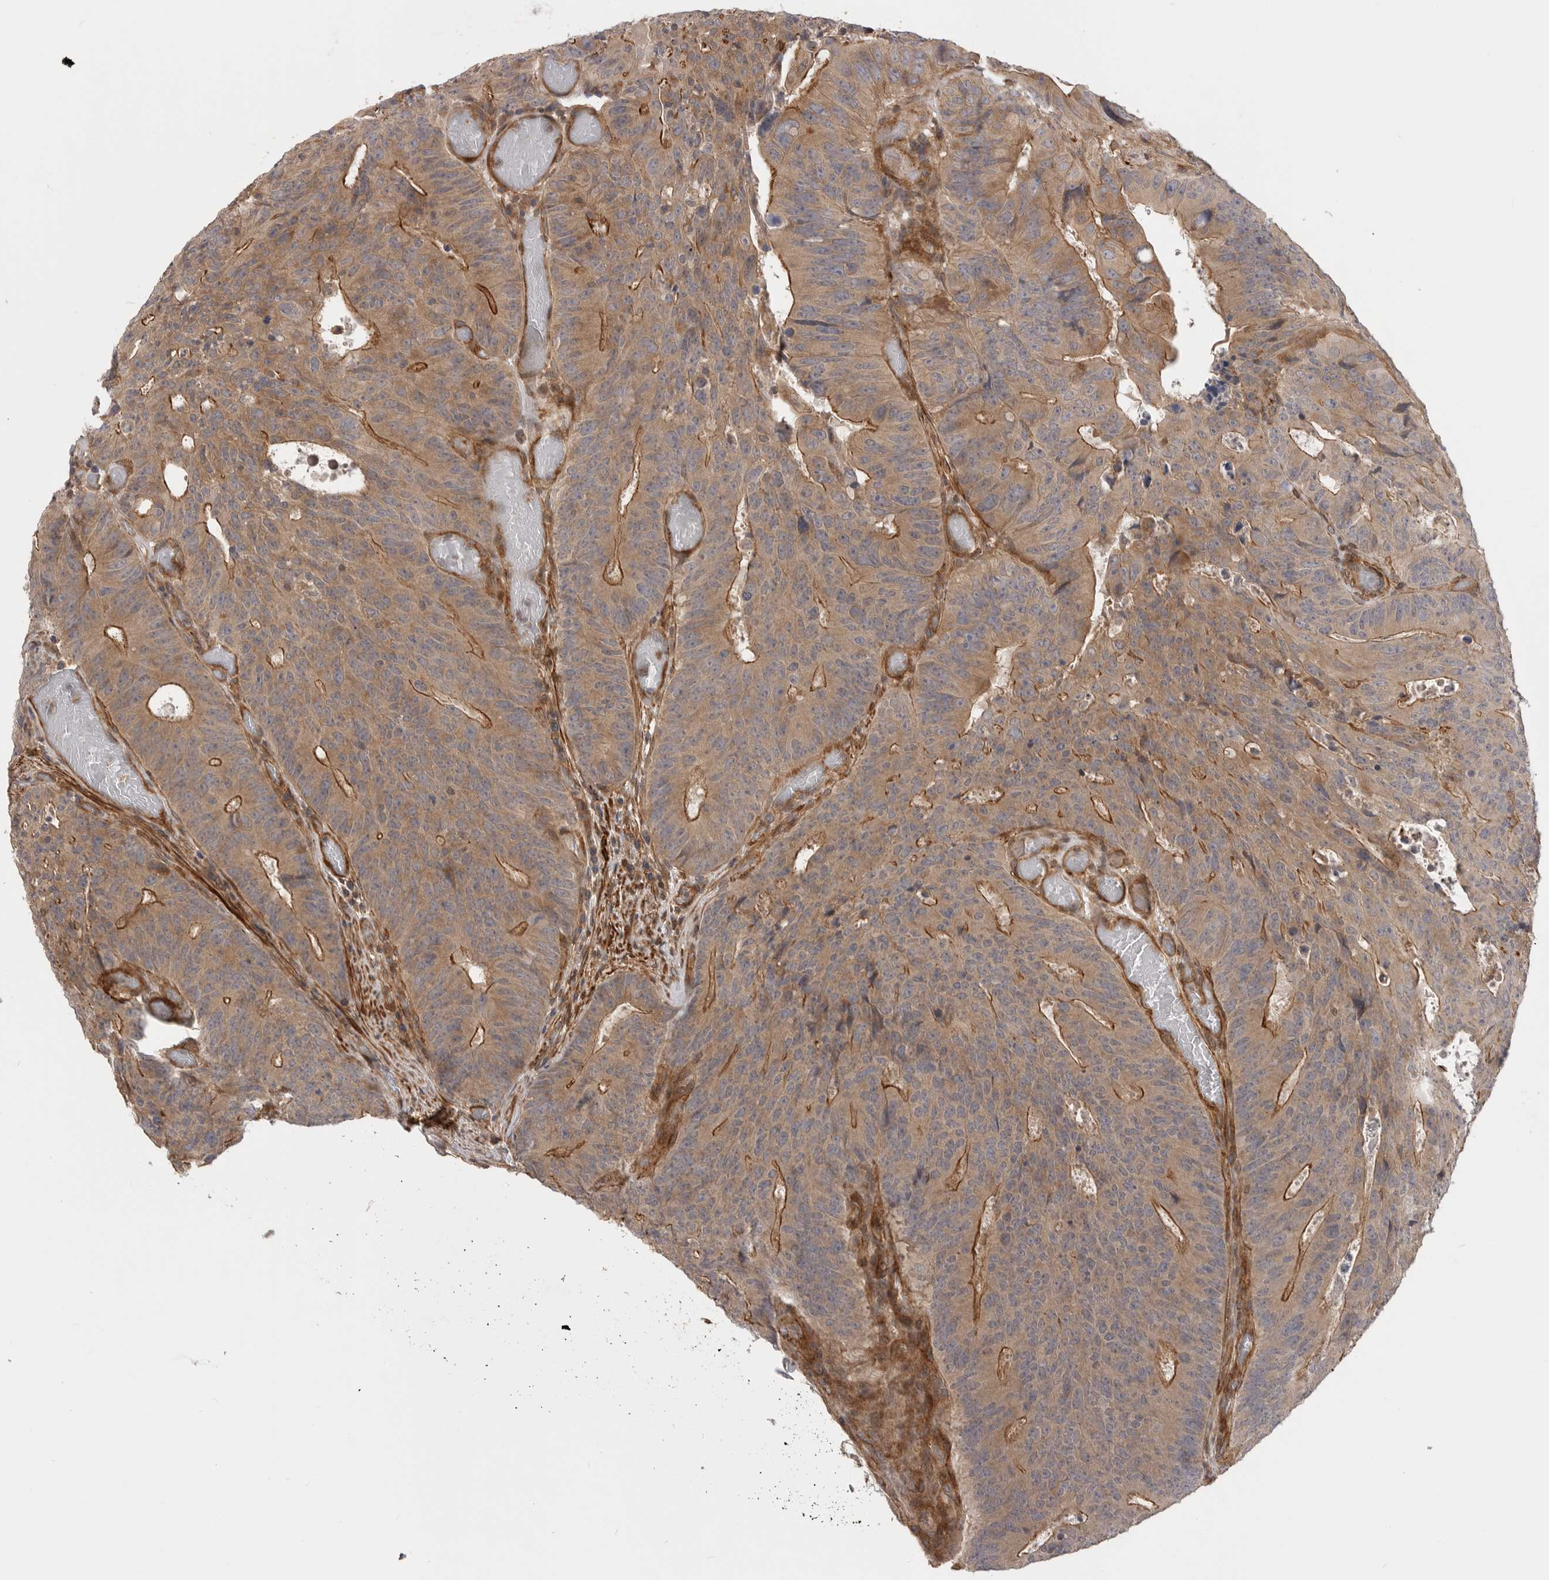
{"staining": {"intensity": "moderate", "quantity": "25%-75%", "location": "cytoplasmic/membranous"}, "tissue": "colorectal cancer", "cell_type": "Tumor cells", "image_type": "cancer", "snomed": [{"axis": "morphology", "description": "Adenocarcinoma, NOS"}, {"axis": "topography", "description": "Colon"}], "caption": "A brown stain highlights moderate cytoplasmic/membranous positivity of a protein in colorectal adenocarcinoma tumor cells. The staining is performed using DAB brown chromogen to label protein expression. The nuclei are counter-stained blue using hematoxylin.", "gene": "TRIM56", "patient": {"sex": "male", "age": 87}}